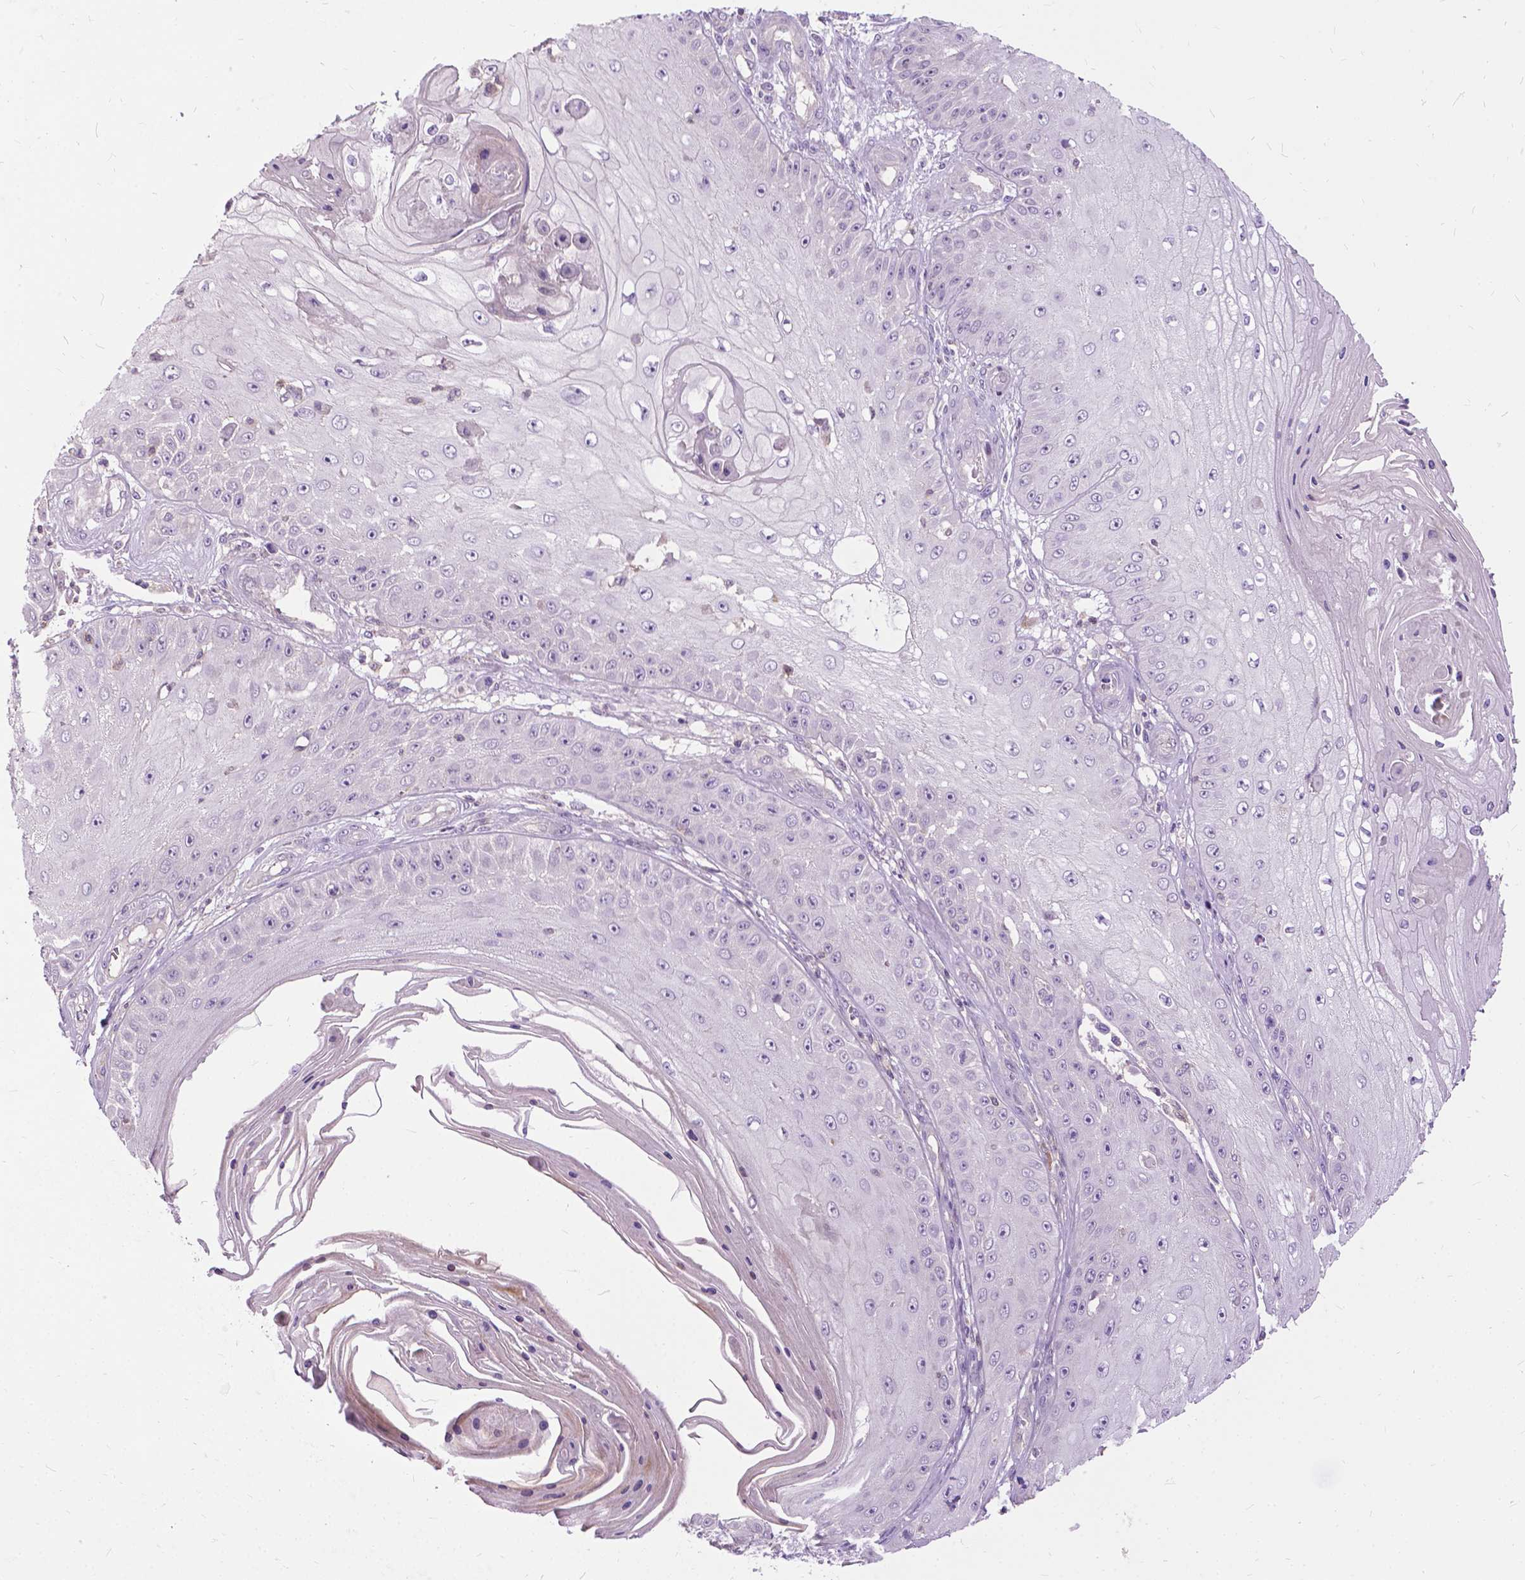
{"staining": {"intensity": "negative", "quantity": "none", "location": "none"}, "tissue": "skin cancer", "cell_type": "Tumor cells", "image_type": "cancer", "snomed": [{"axis": "morphology", "description": "Squamous cell carcinoma, NOS"}, {"axis": "topography", "description": "Skin"}], "caption": "A photomicrograph of squamous cell carcinoma (skin) stained for a protein reveals no brown staining in tumor cells.", "gene": "JAK3", "patient": {"sex": "male", "age": 70}}